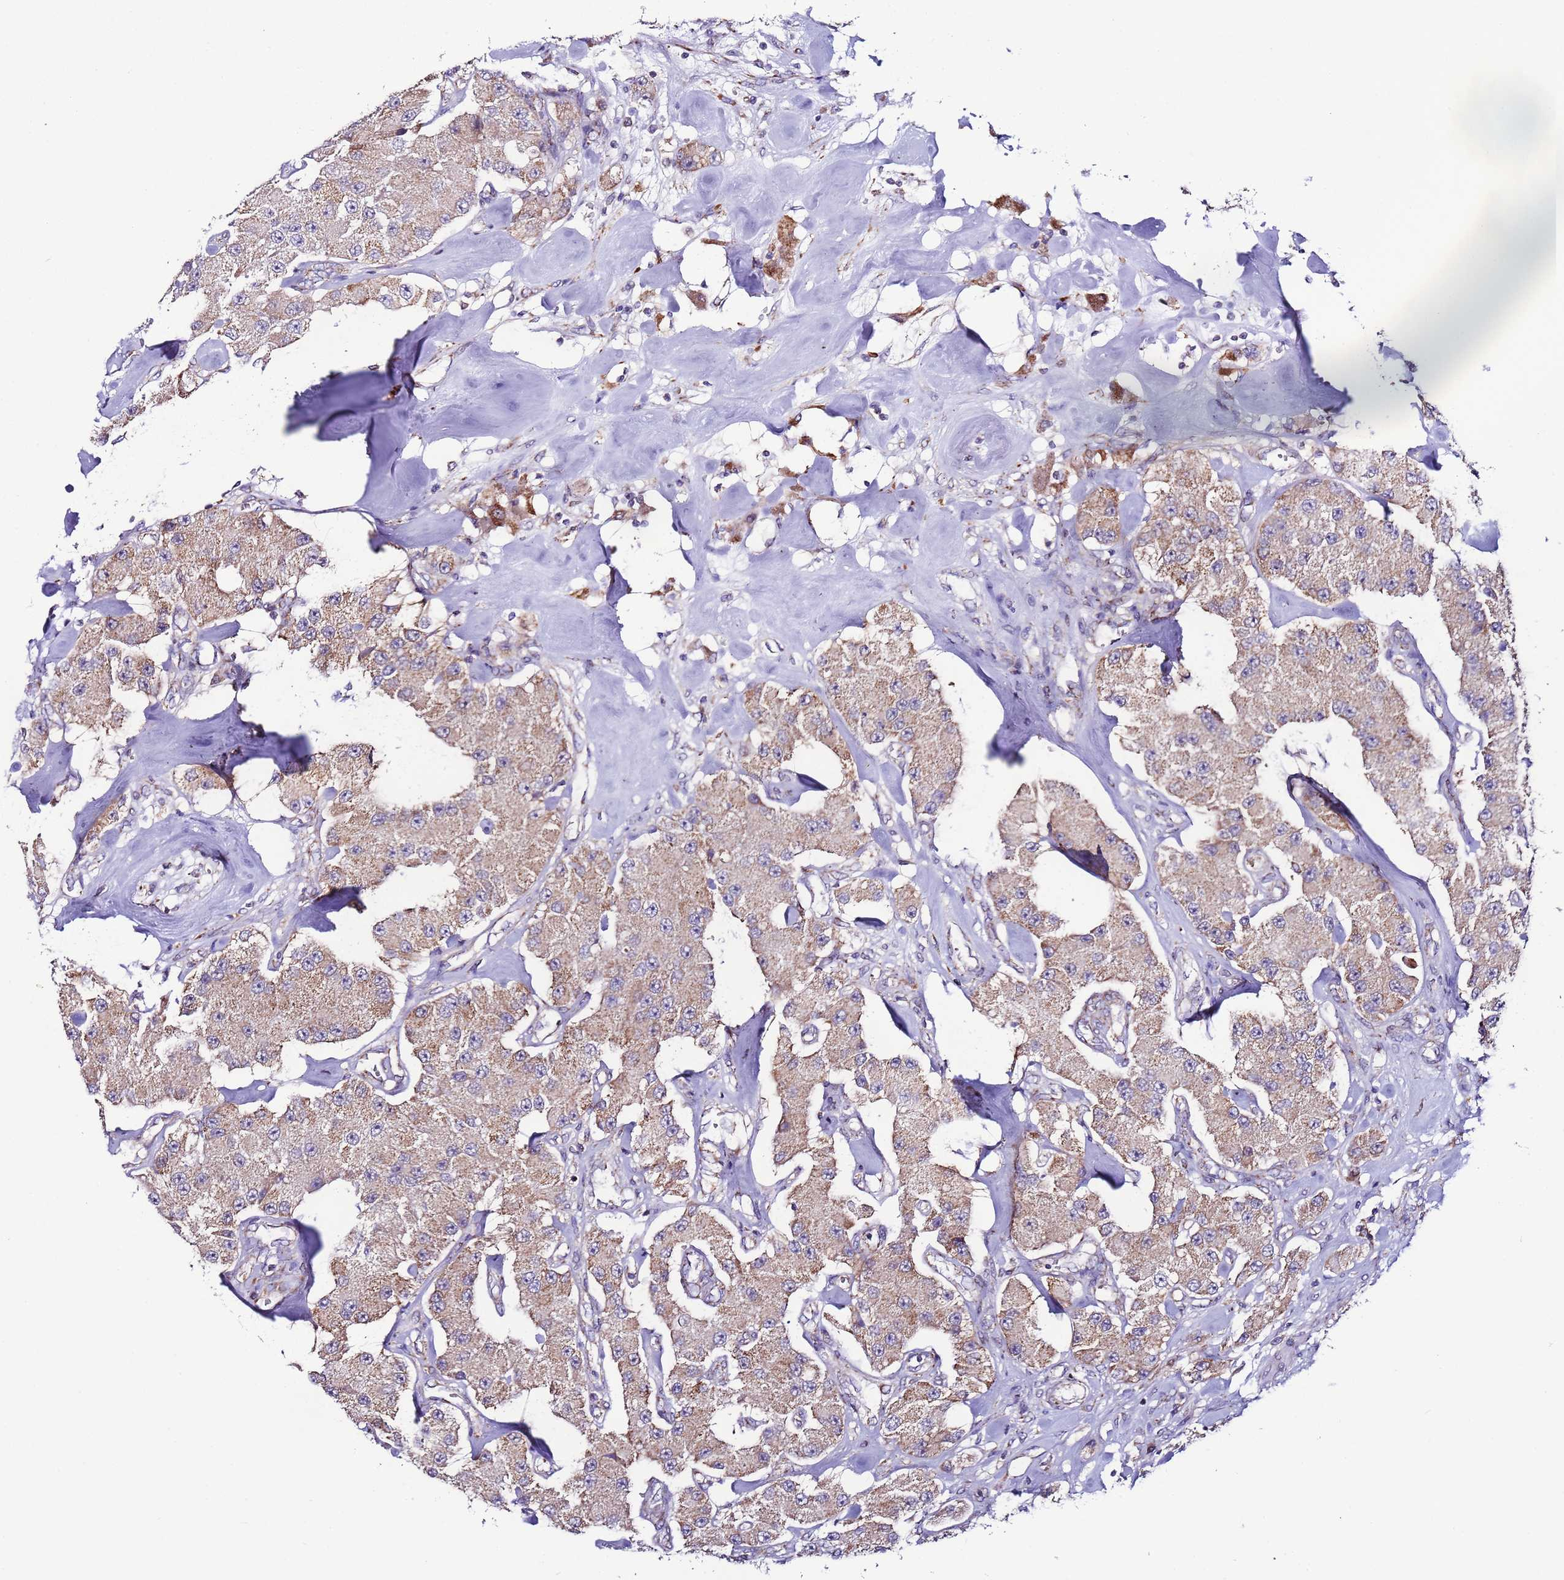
{"staining": {"intensity": "weak", "quantity": ">75%", "location": "cytoplasmic/membranous"}, "tissue": "carcinoid", "cell_type": "Tumor cells", "image_type": "cancer", "snomed": [{"axis": "morphology", "description": "Carcinoid, malignant, NOS"}, {"axis": "topography", "description": "Pancreas"}], "caption": "Approximately >75% of tumor cells in malignant carcinoid show weak cytoplasmic/membranous protein staining as visualized by brown immunohistochemical staining.", "gene": "UEVLD", "patient": {"sex": "male", "age": 41}}